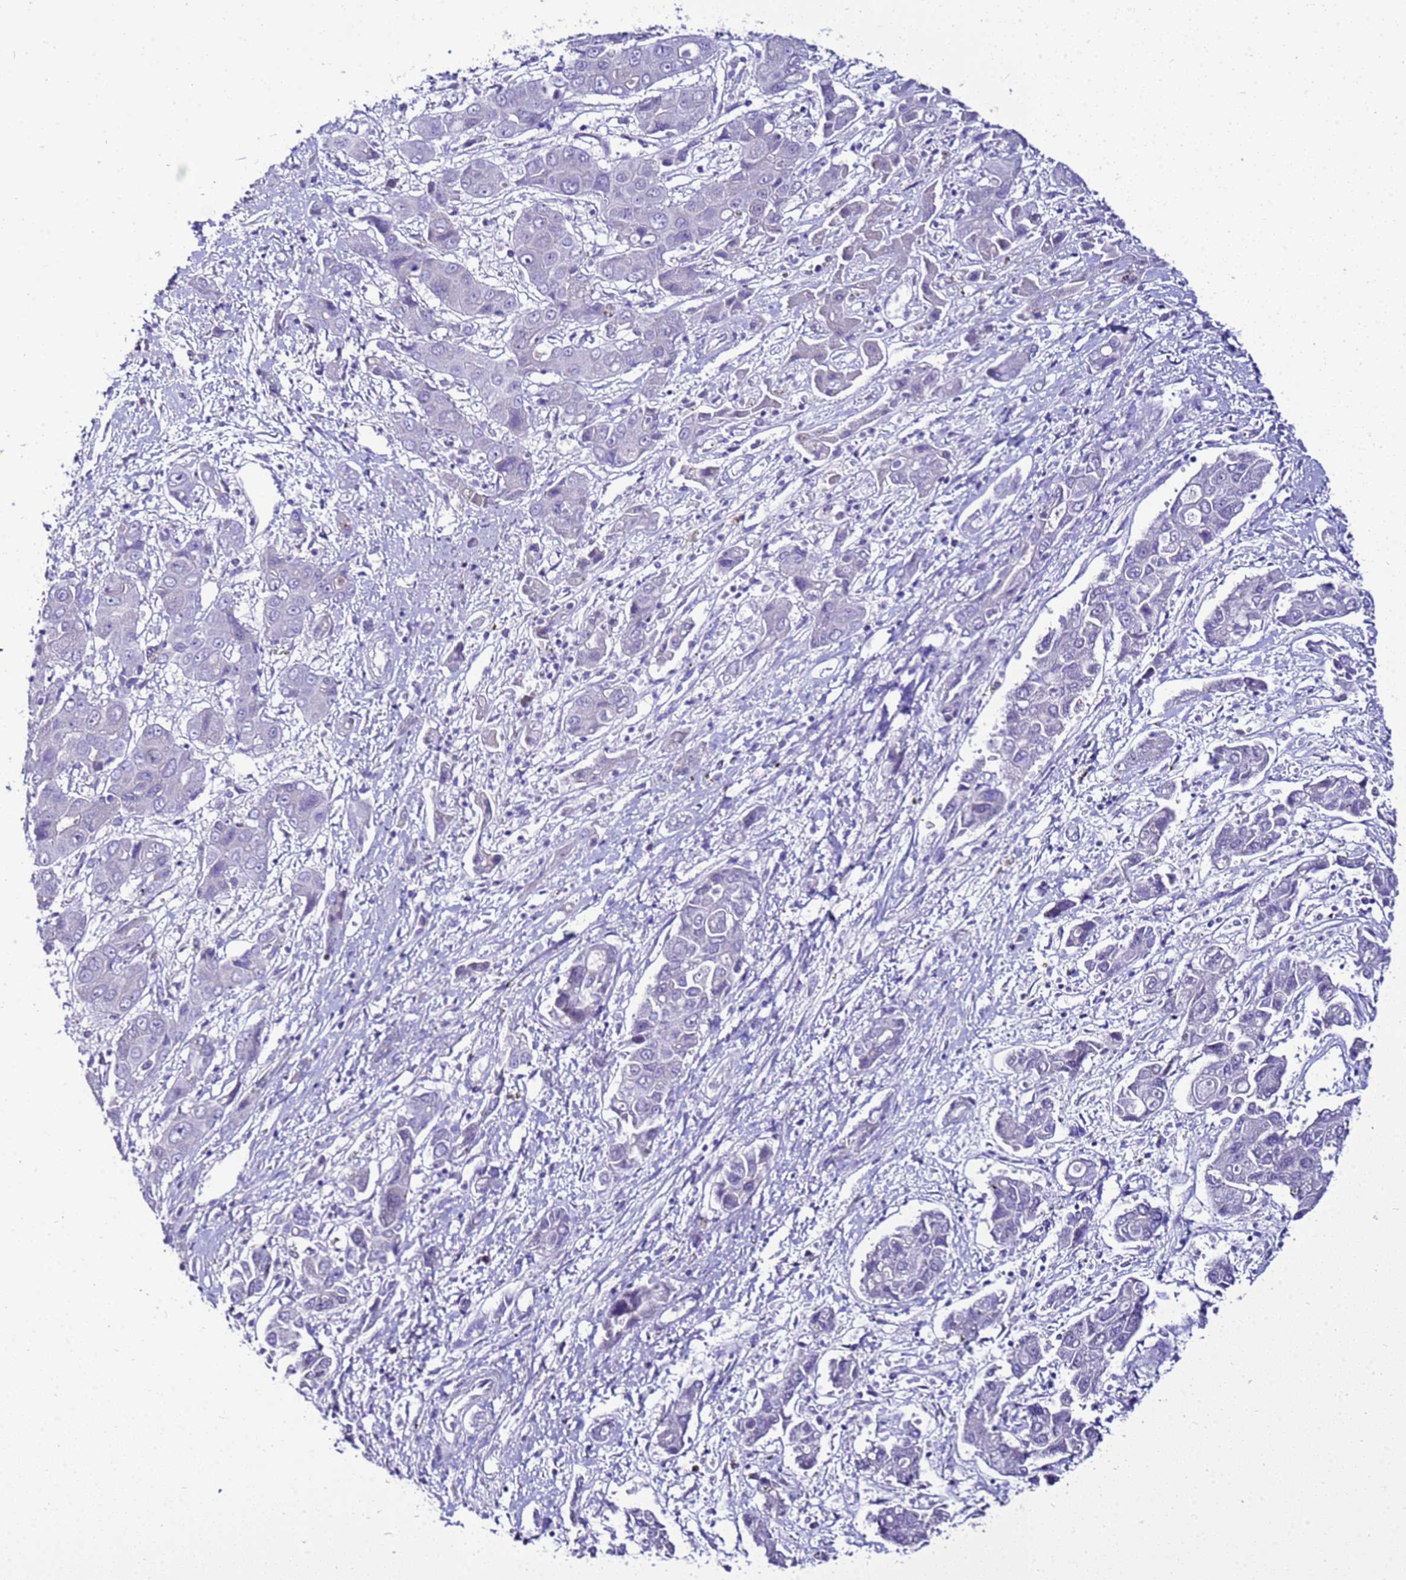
{"staining": {"intensity": "negative", "quantity": "none", "location": "none"}, "tissue": "liver cancer", "cell_type": "Tumor cells", "image_type": "cancer", "snomed": [{"axis": "morphology", "description": "Cholangiocarcinoma"}, {"axis": "topography", "description": "Liver"}], "caption": "The micrograph demonstrates no staining of tumor cells in liver cholangiocarcinoma.", "gene": "BEST2", "patient": {"sex": "male", "age": 67}}